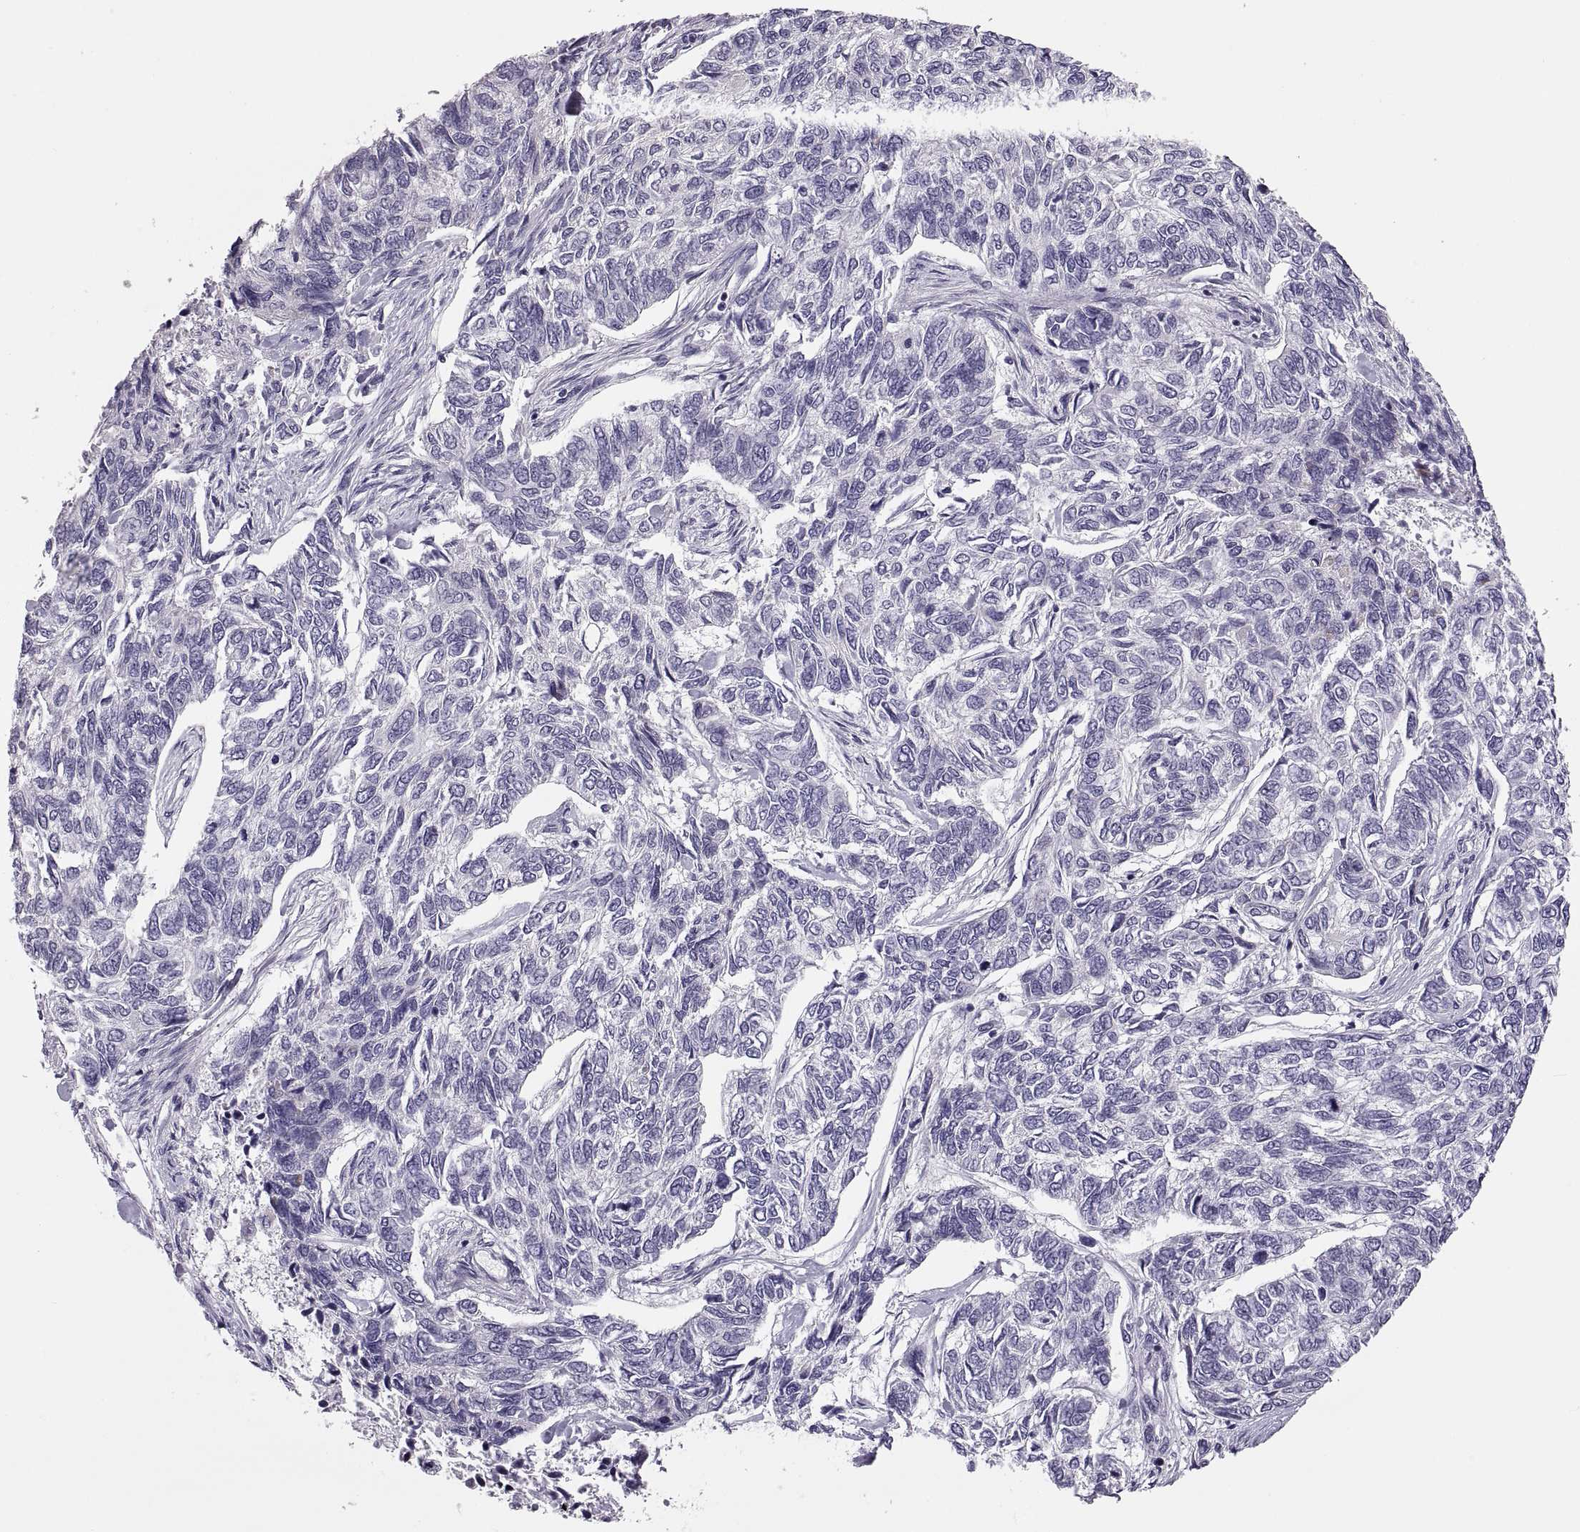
{"staining": {"intensity": "negative", "quantity": "none", "location": "none"}, "tissue": "skin cancer", "cell_type": "Tumor cells", "image_type": "cancer", "snomed": [{"axis": "morphology", "description": "Basal cell carcinoma"}, {"axis": "topography", "description": "Skin"}], "caption": "Immunohistochemical staining of skin basal cell carcinoma displays no significant positivity in tumor cells.", "gene": "ADH6", "patient": {"sex": "female", "age": 65}}